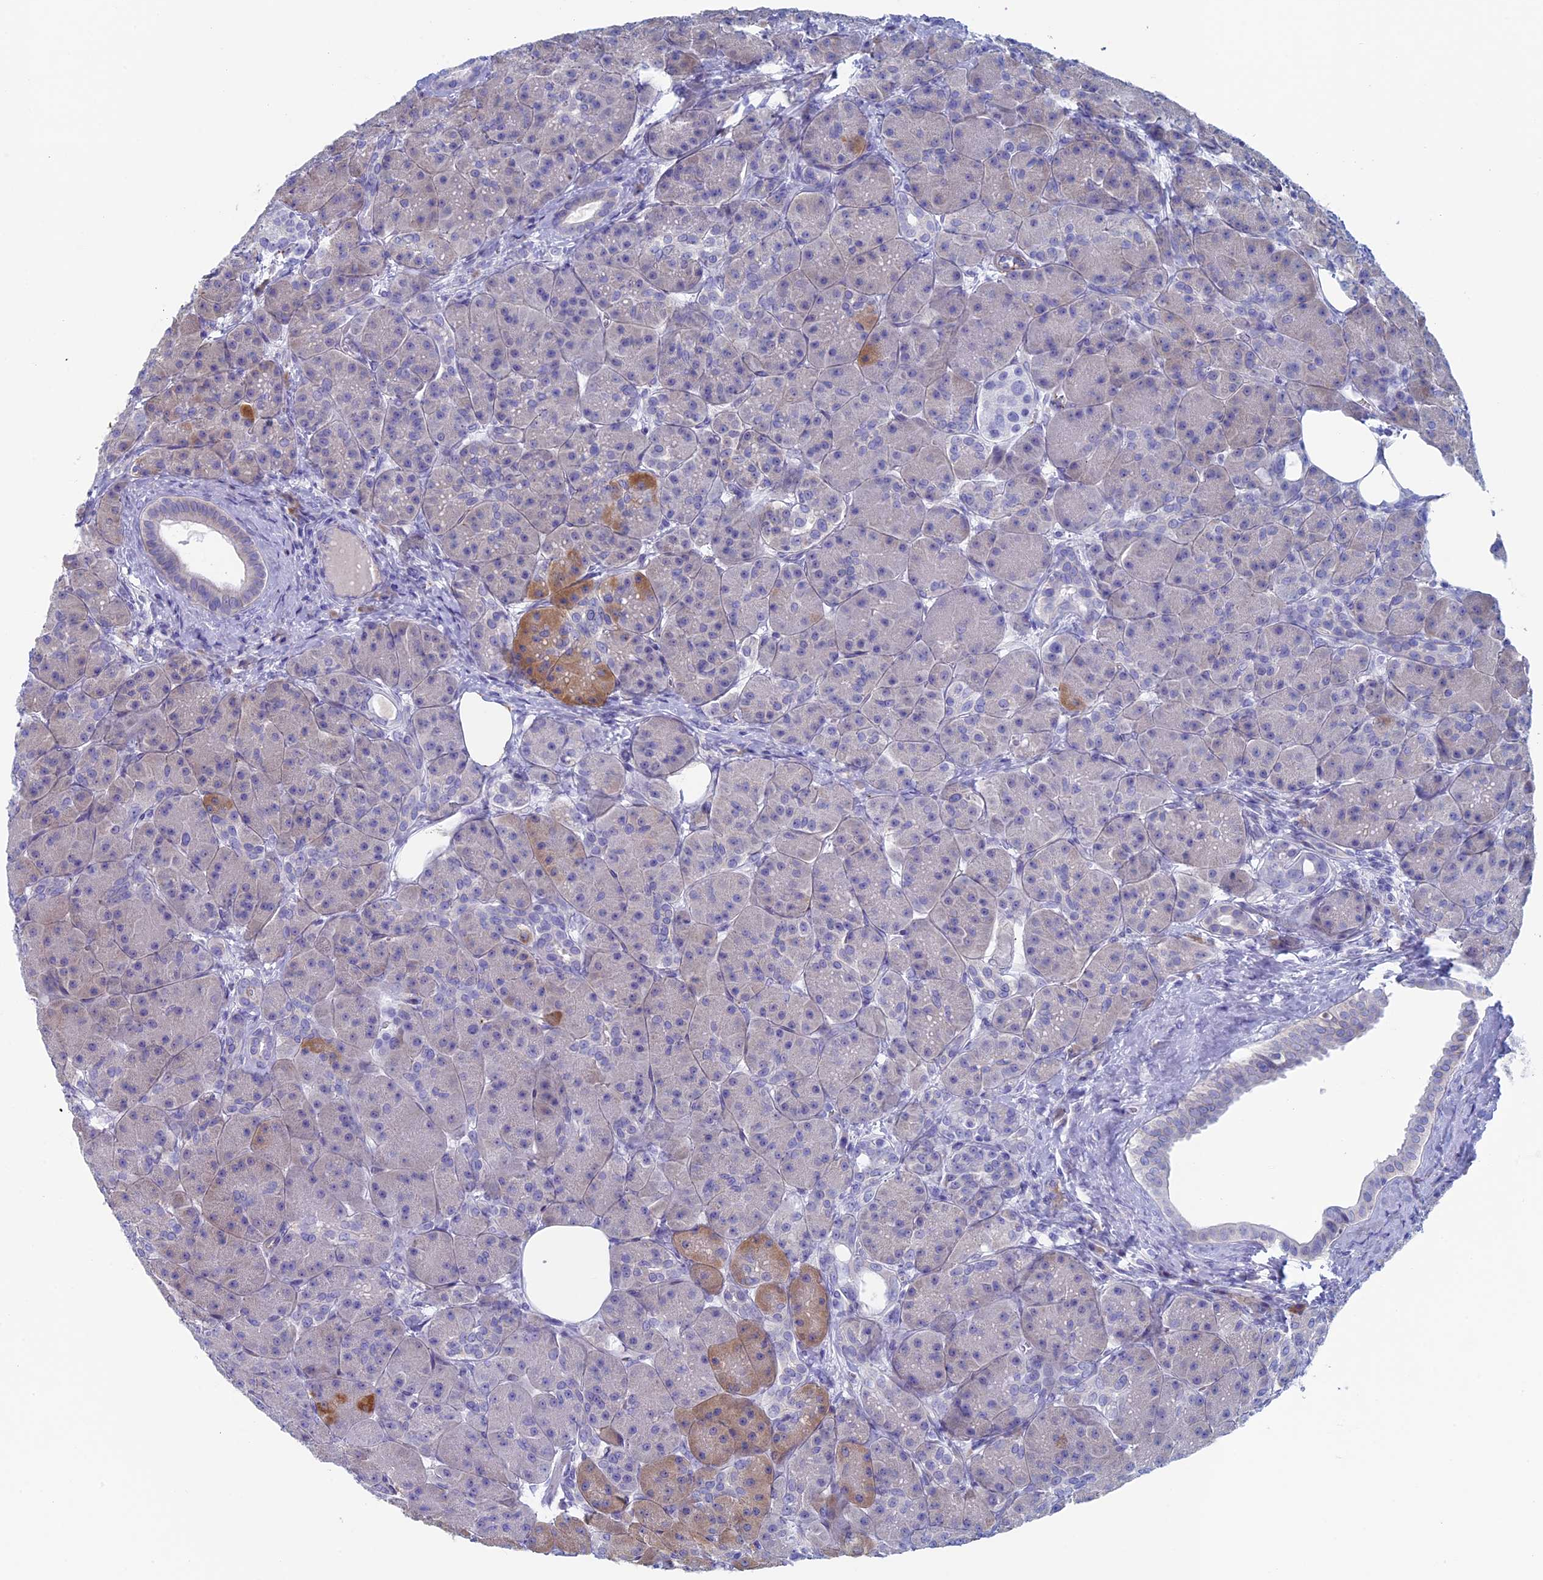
{"staining": {"intensity": "moderate", "quantity": "<25%", "location": "cytoplasmic/membranous"}, "tissue": "pancreas", "cell_type": "Exocrine glandular cells", "image_type": "normal", "snomed": [{"axis": "morphology", "description": "Normal tissue, NOS"}, {"axis": "topography", "description": "Pancreas"}], "caption": "Immunohistochemistry (DAB) staining of unremarkable human pancreas reveals moderate cytoplasmic/membranous protein staining in approximately <25% of exocrine glandular cells.", "gene": "MAGEB6", "patient": {"sex": "male", "age": 63}}